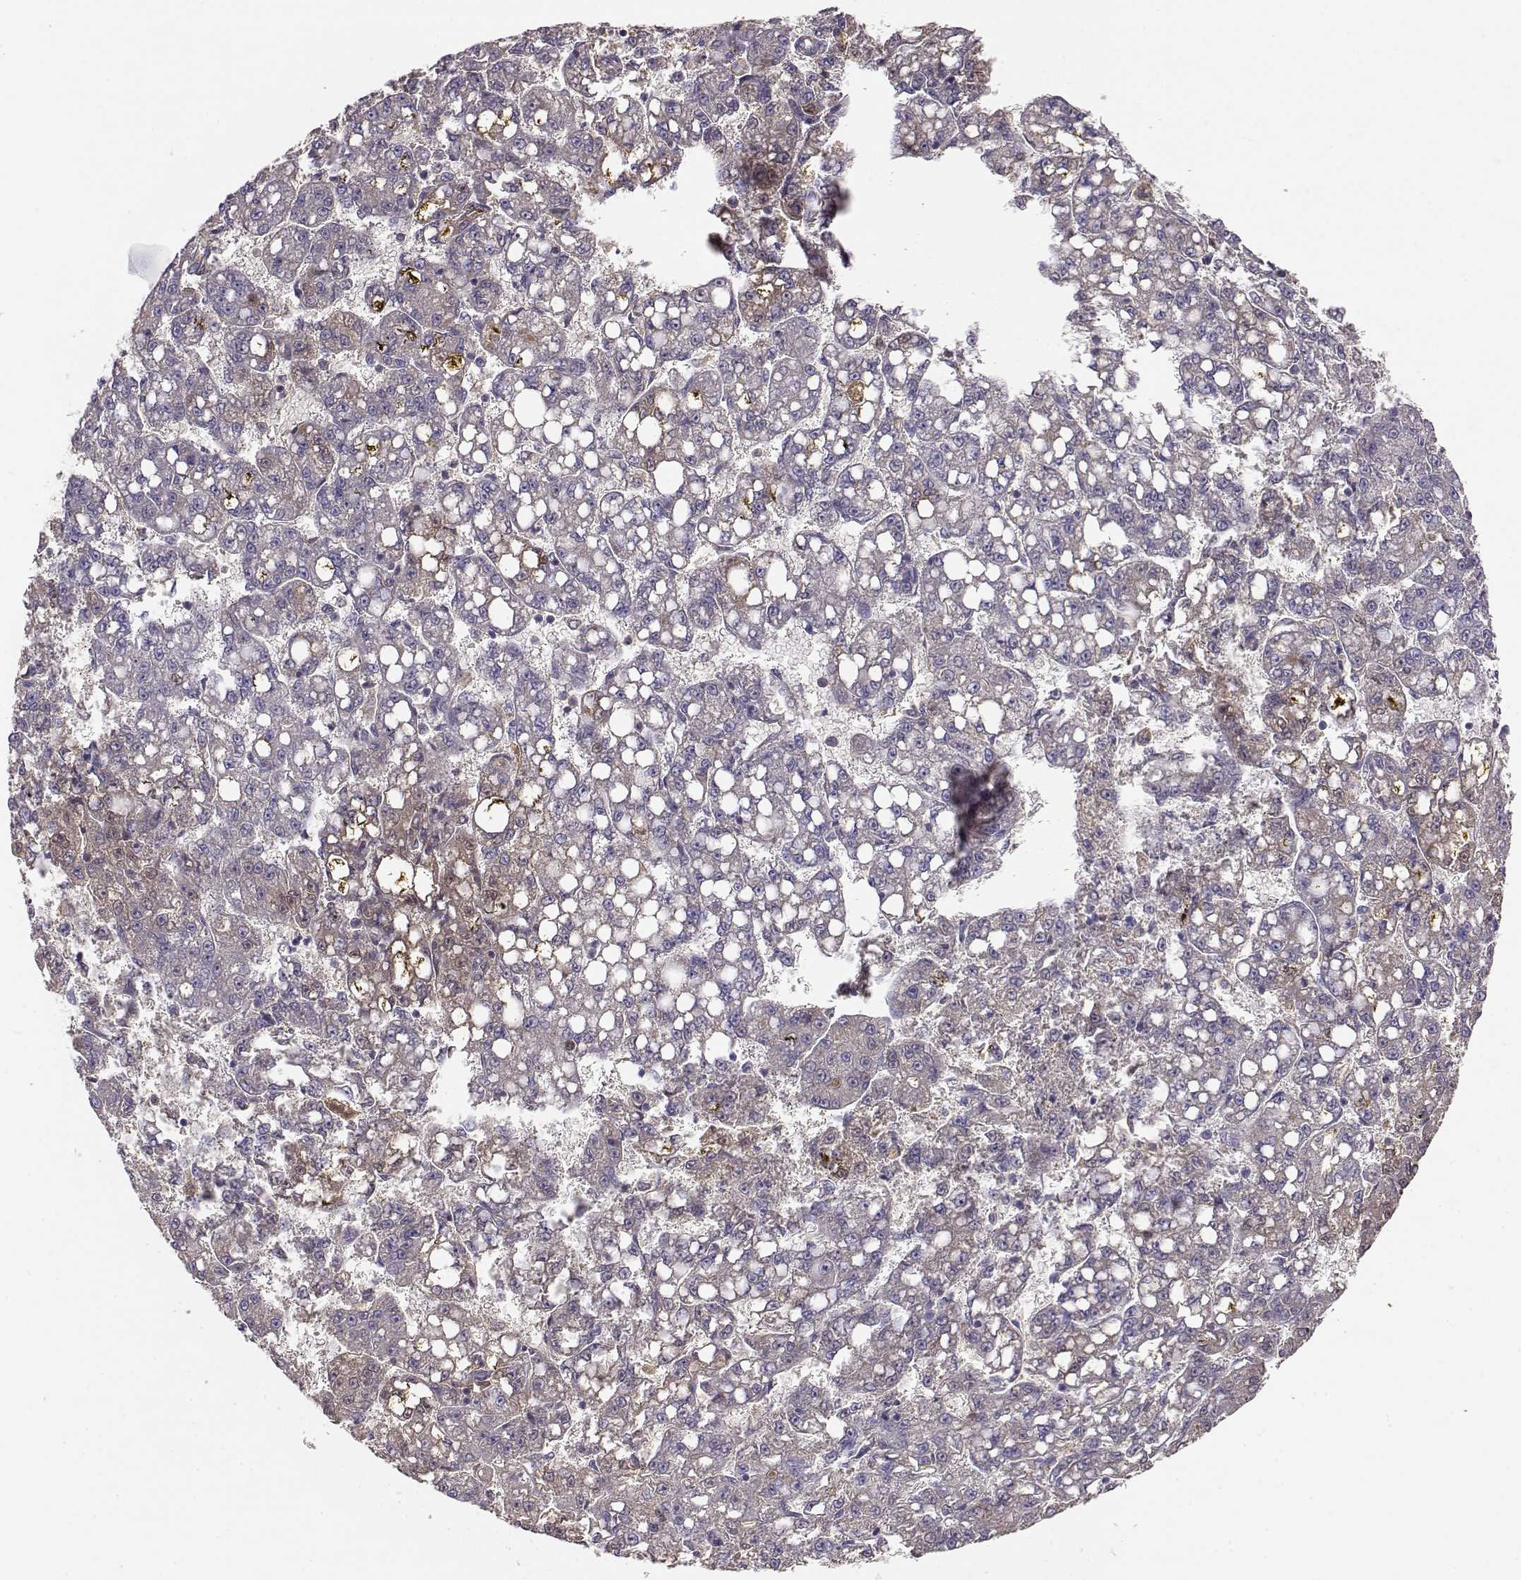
{"staining": {"intensity": "negative", "quantity": "none", "location": "none"}, "tissue": "liver cancer", "cell_type": "Tumor cells", "image_type": "cancer", "snomed": [{"axis": "morphology", "description": "Carcinoma, Hepatocellular, NOS"}, {"axis": "topography", "description": "Liver"}], "caption": "Immunohistochemistry histopathology image of neoplastic tissue: hepatocellular carcinoma (liver) stained with DAB reveals no significant protein expression in tumor cells.", "gene": "TACR1", "patient": {"sex": "female", "age": 65}}